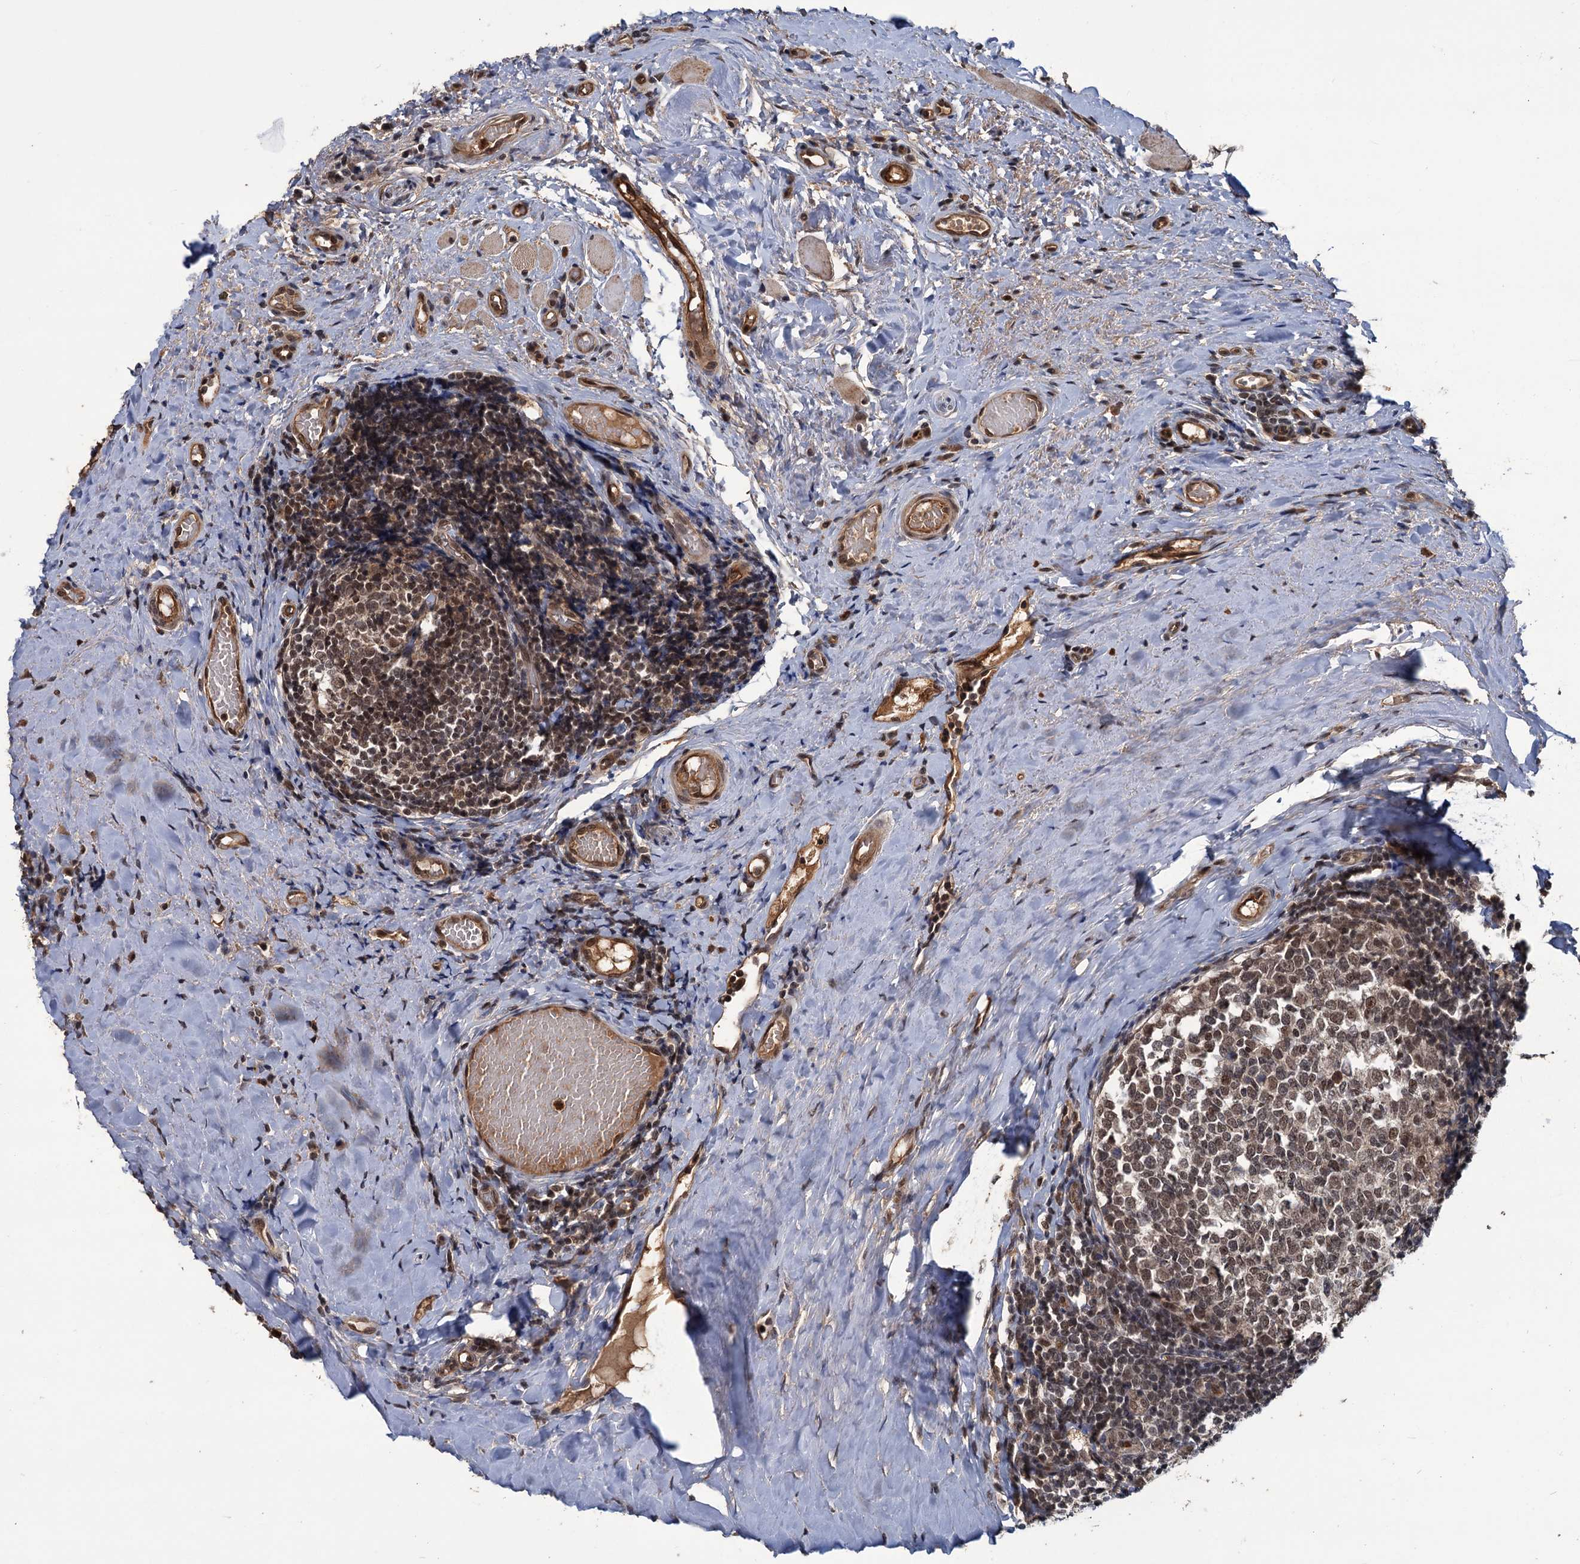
{"staining": {"intensity": "moderate", "quantity": ">75%", "location": "nuclear"}, "tissue": "tonsil", "cell_type": "Germinal center cells", "image_type": "normal", "snomed": [{"axis": "morphology", "description": "Normal tissue, NOS"}, {"axis": "topography", "description": "Tonsil"}], "caption": "Brown immunohistochemical staining in unremarkable human tonsil reveals moderate nuclear positivity in about >75% of germinal center cells.", "gene": "KANSL2", "patient": {"sex": "female", "age": 19}}